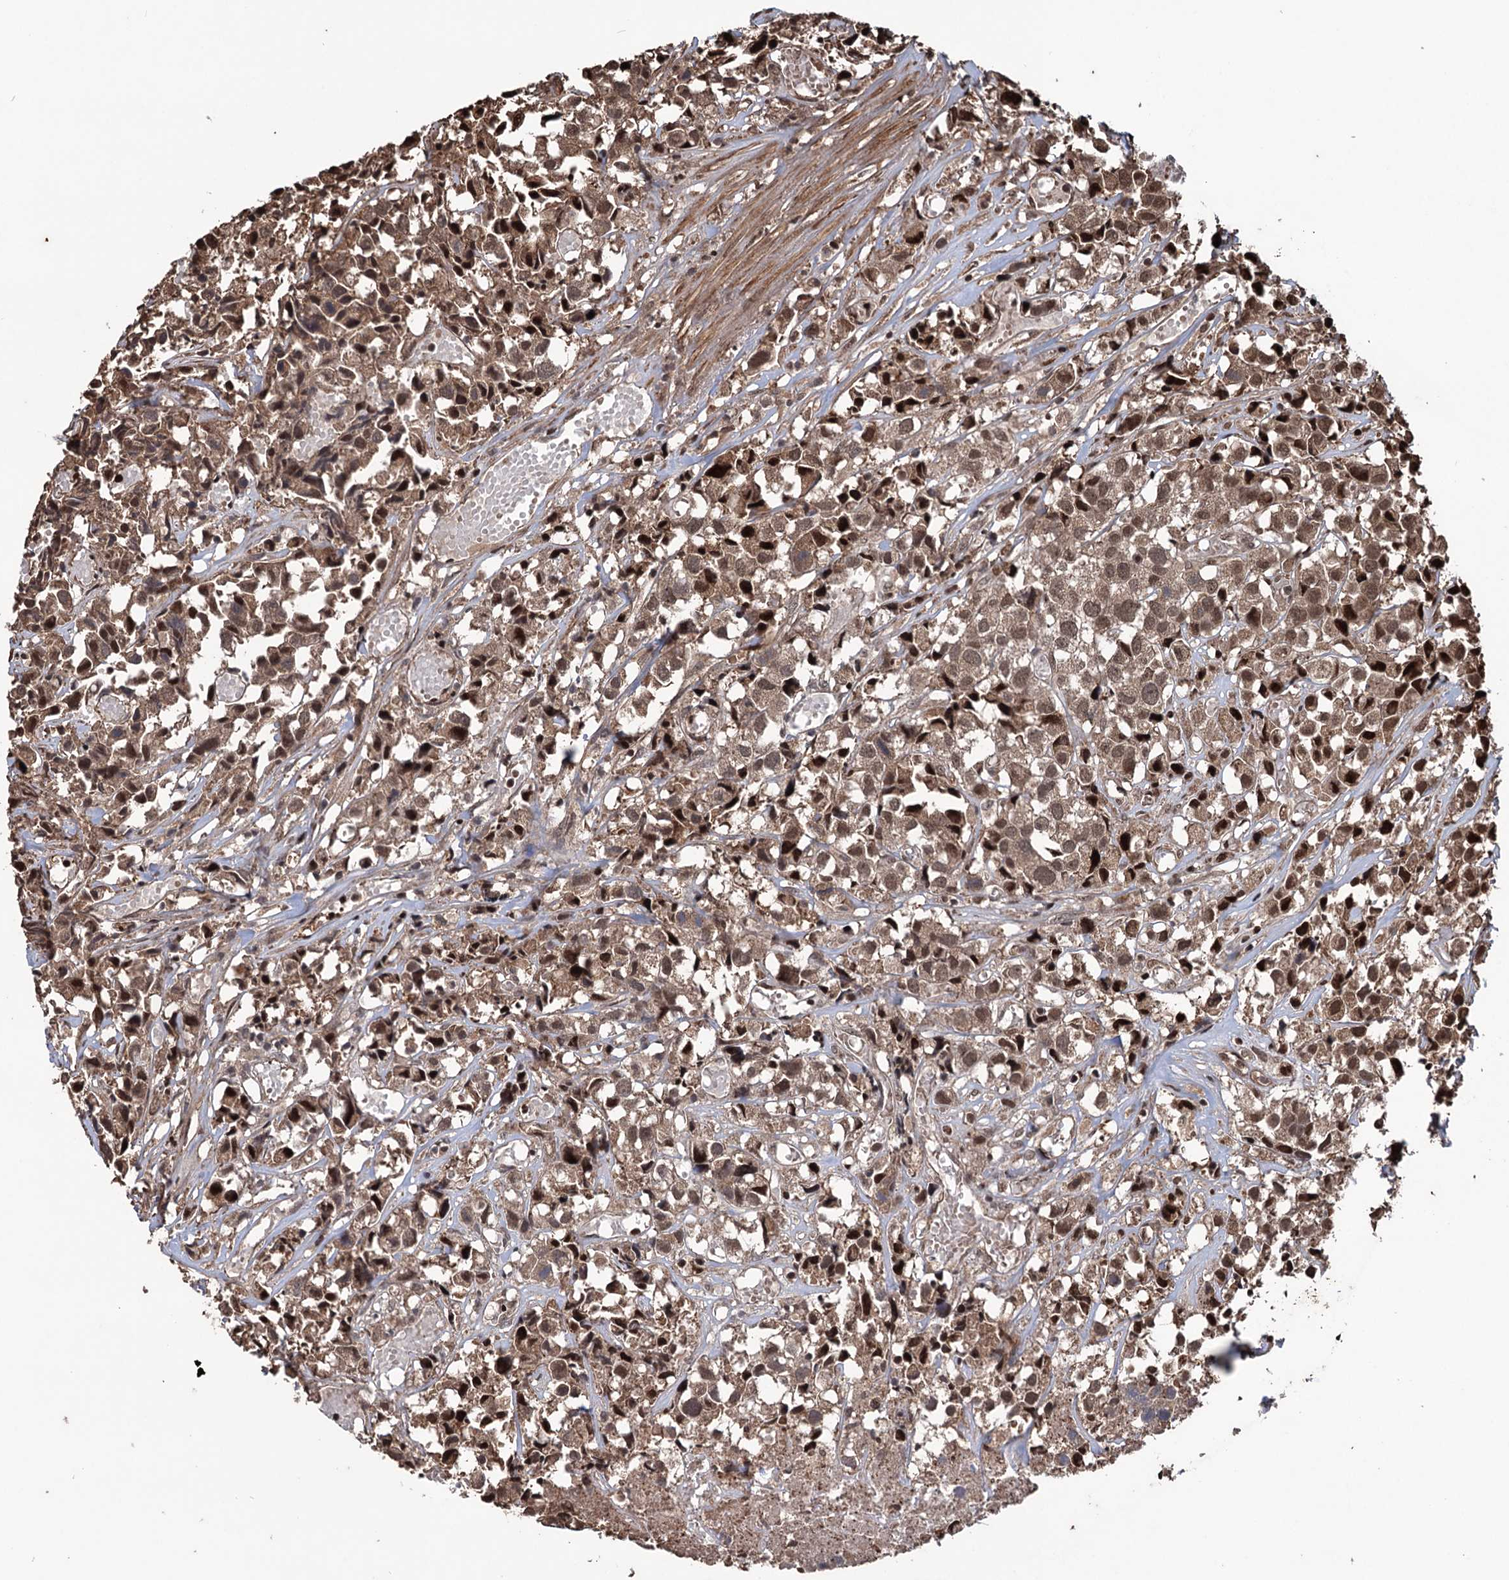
{"staining": {"intensity": "moderate", "quantity": ">75%", "location": "cytoplasmic/membranous,nuclear"}, "tissue": "urothelial cancer", "cell_type": "Tumor cells", "image_type": "cancer", "snomed": [{"axis": "morphology", "description": "Urothelial carcinoma, High grade"}, {"axis": "topography", "description": "Urinary bladder"}], "caption": "Immunohistochemistry (IHC) image of neoplastic tissue: human urothelial cancer stained using immunohistochemistry (IHC) shows medium levels of moderate protein expression localized specifically in the cytoplasmic/membranous and nuclear of tumor cells, appearing as a cytoplasmic/membranous and nuclear brown color.", "gene": "EYA4", "patient": {"sex": "female", "age": 75}}